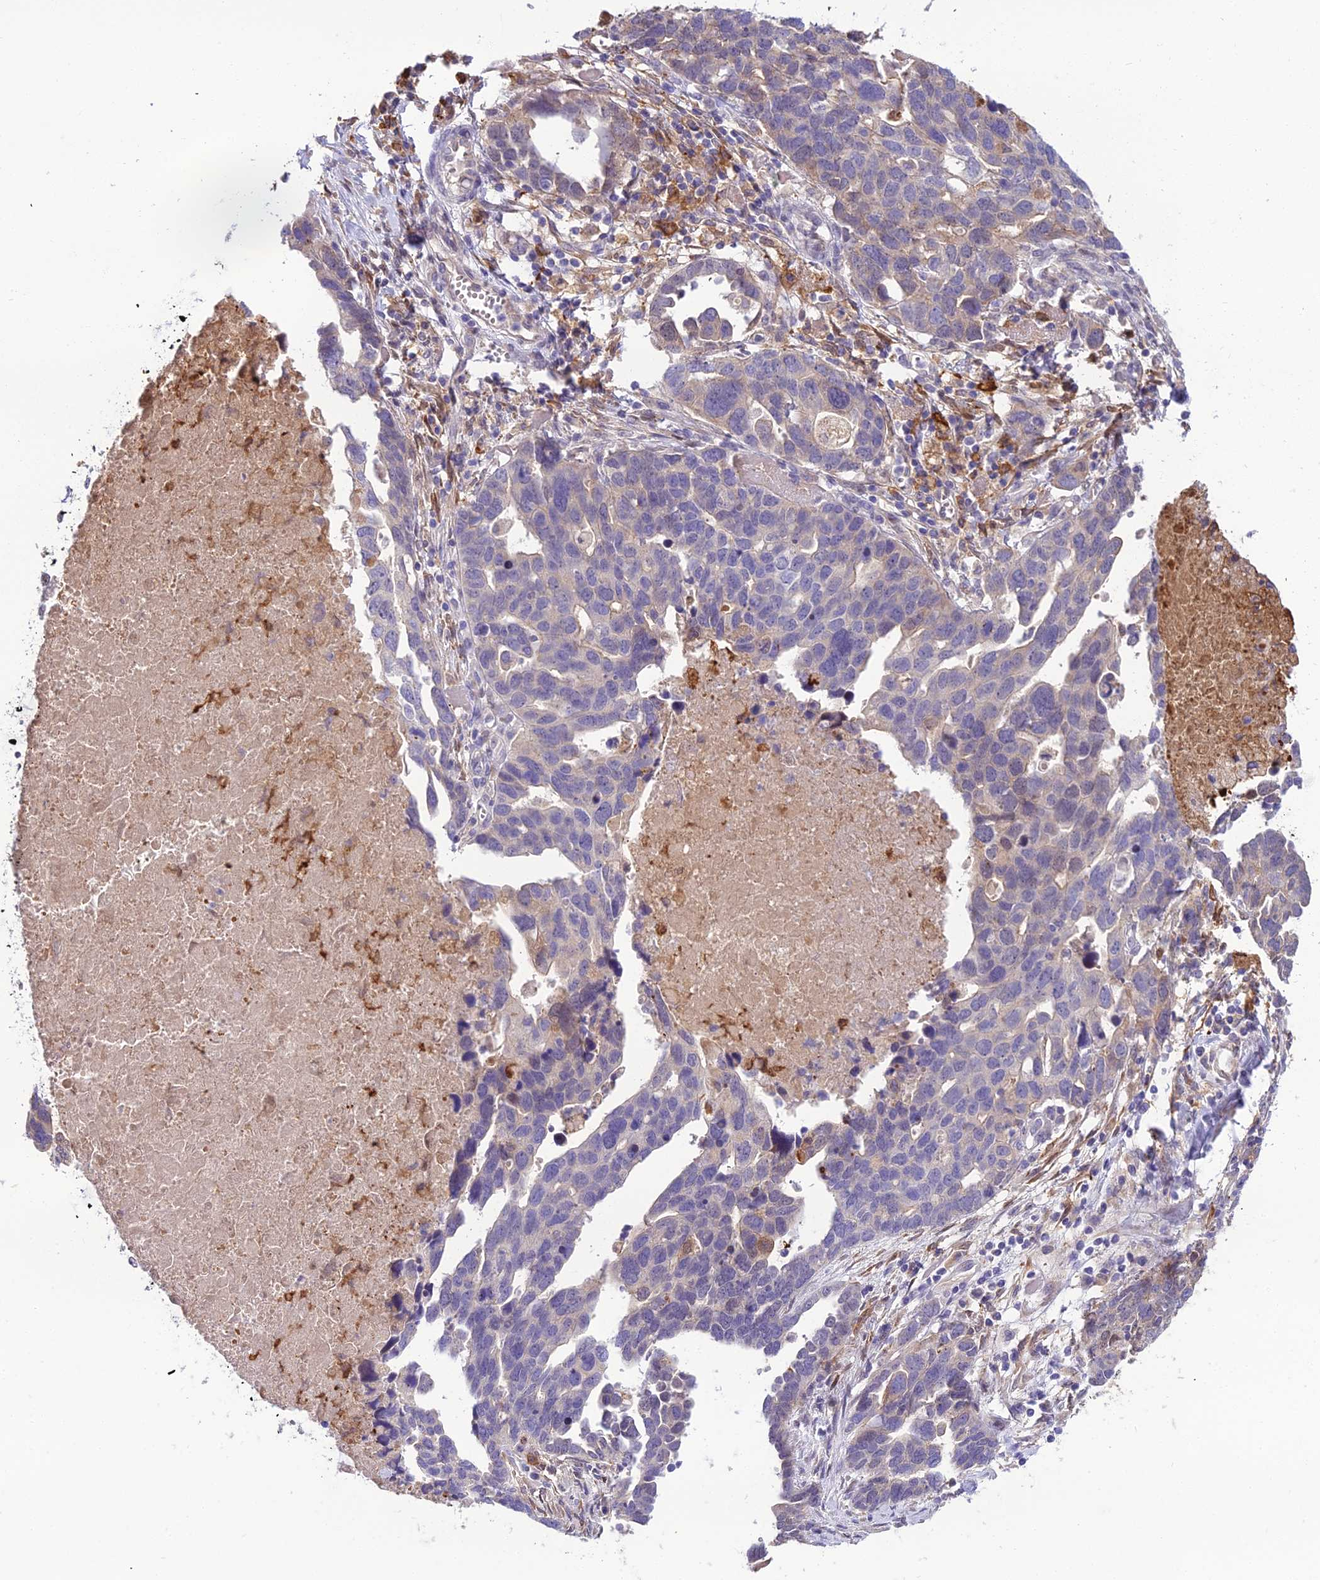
{"staining": {"intensity": "weak", "quantity": "<25%", "location": "cytoplasmic/membranous"}, "tissue": "ovarian cancer", "cell_type": "Tumor cells", "image_type": "cancer", "snomed": [{"axis": "morphology", "description": "Cystadenocarcinoma, serous, NOS"}, {"axis": "topography", "description": "Ovary"}], "caption": "Immunohistochemistry (IHC) photomicrograph of human ovarian cancer stained for a protein (brown), which displays no staining in tumor cells.", "gene": "MB21D2", "patient": {"sex": "female", "age": 54}}